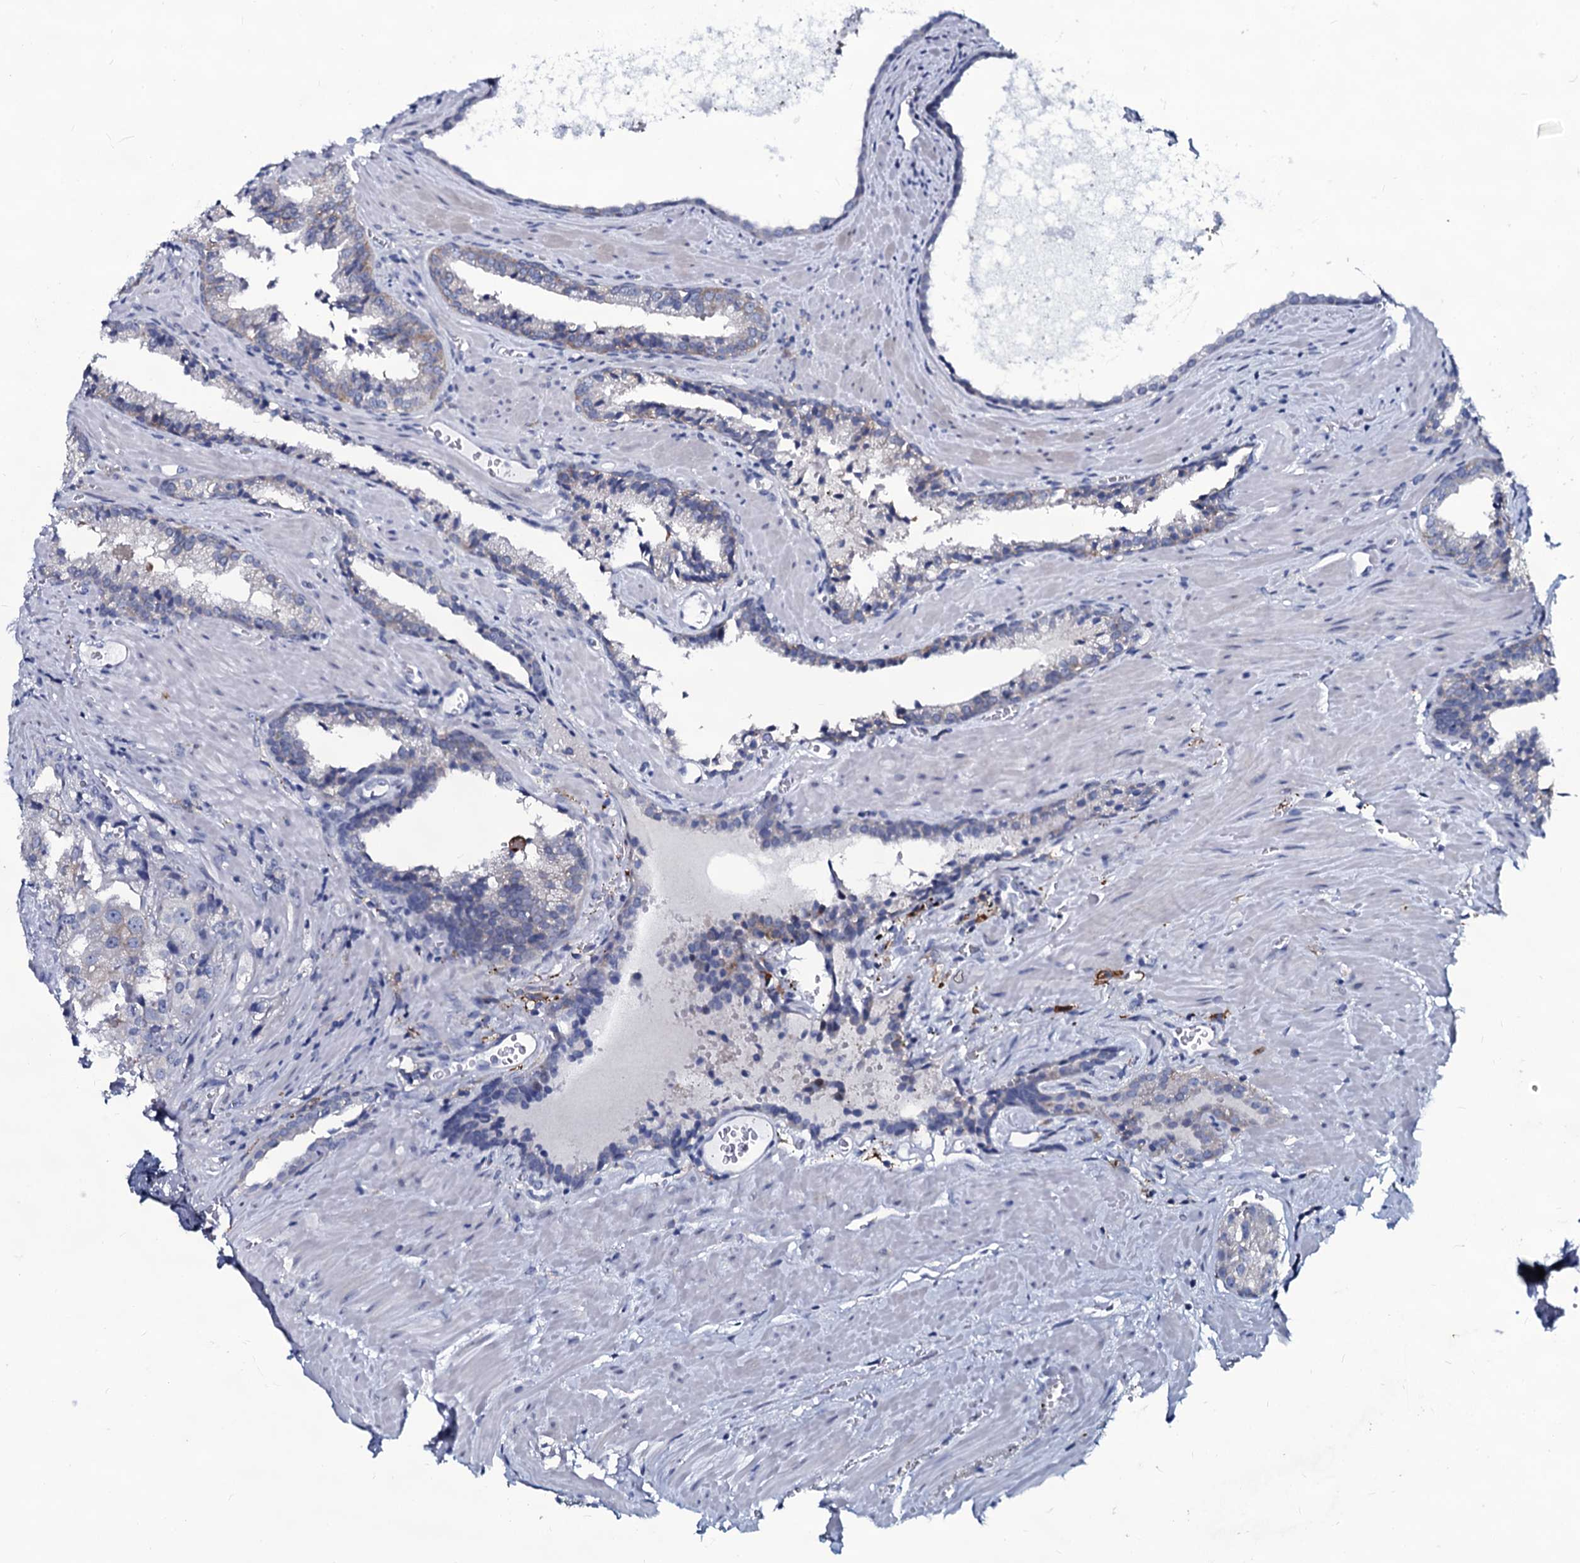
{"staining": {"intensity": "negative", "quantity": "none", "location": "none"}, "tissue": "prostate cancer", "cell_type": "Tumor cells", "image_type": "cancer", "snomed": [{"axis": "morphology", "description": "Adenocarcinoma, High grade"}, {"axis": "topography", "description": "Prostate"}], "caption": "Tumor cells show no significant positivity in prostate cancer. Nuclei are stained in blue.", "gene": "SLC4A7", "patient": {"sex": "male", "age": 68}}